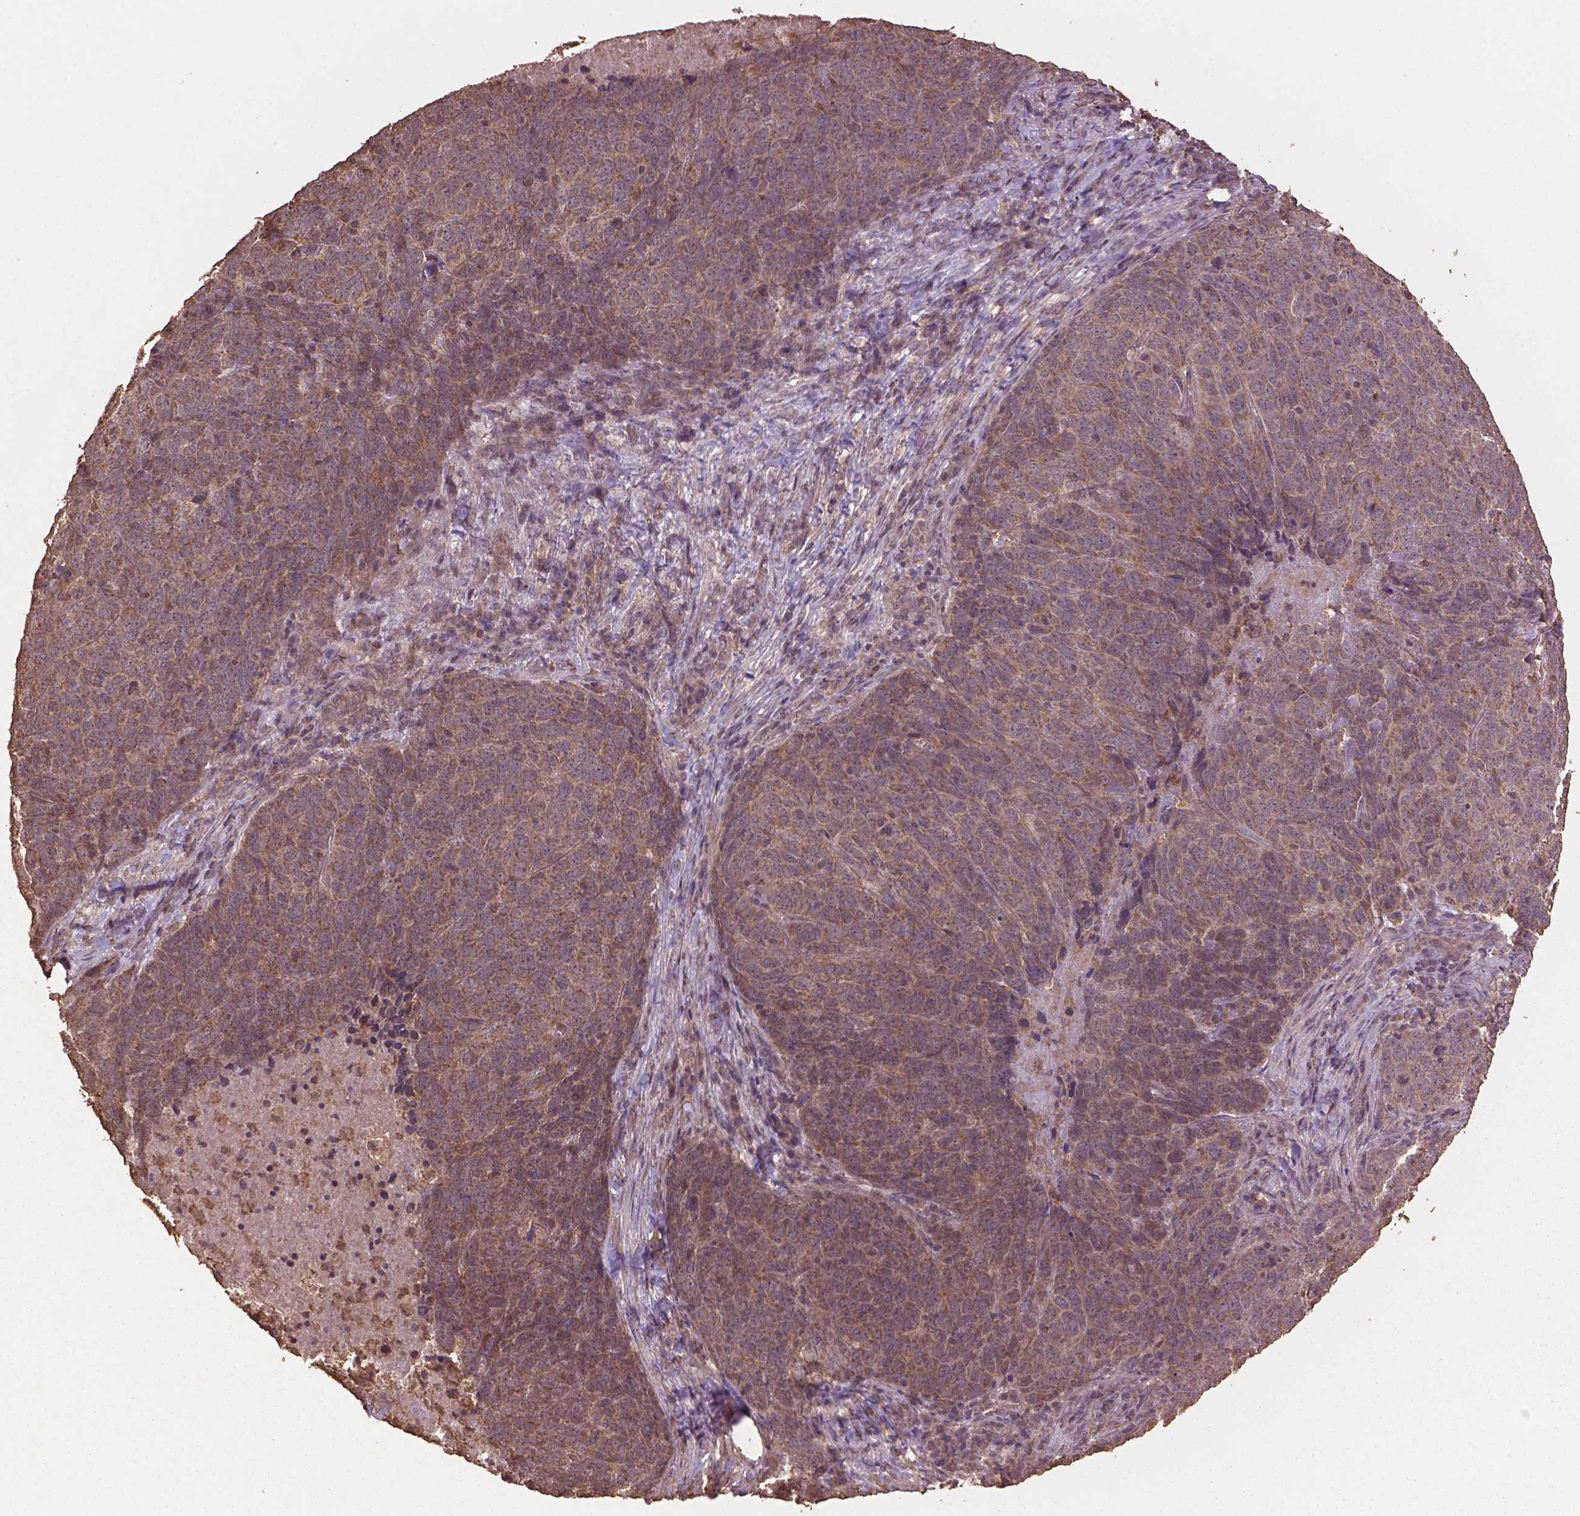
{"staining": {"intensity": "weak", "quantity": ">75%", "location": "cytoplasmic/membranous"}, "tissue": "skin cancer", "cell_type": "Tumor cells", "image_type": "cancer", "snomed": [{"axis": "morphology", "description": "Squamous cell carcinoma, NOS"}, {"axis": "topography", "description": "Skin"}, {"axis": "topography", "description": "Anal"}], "caption": "Skin cancer (squamous cell carcinoma) stained with a brown dye demonstrates weak cytoplasmic/membranous positive staining in approximately >75% of tumor cells.", "gene": "BABAM1", "patient": {"sex": "female", "age": 51}}